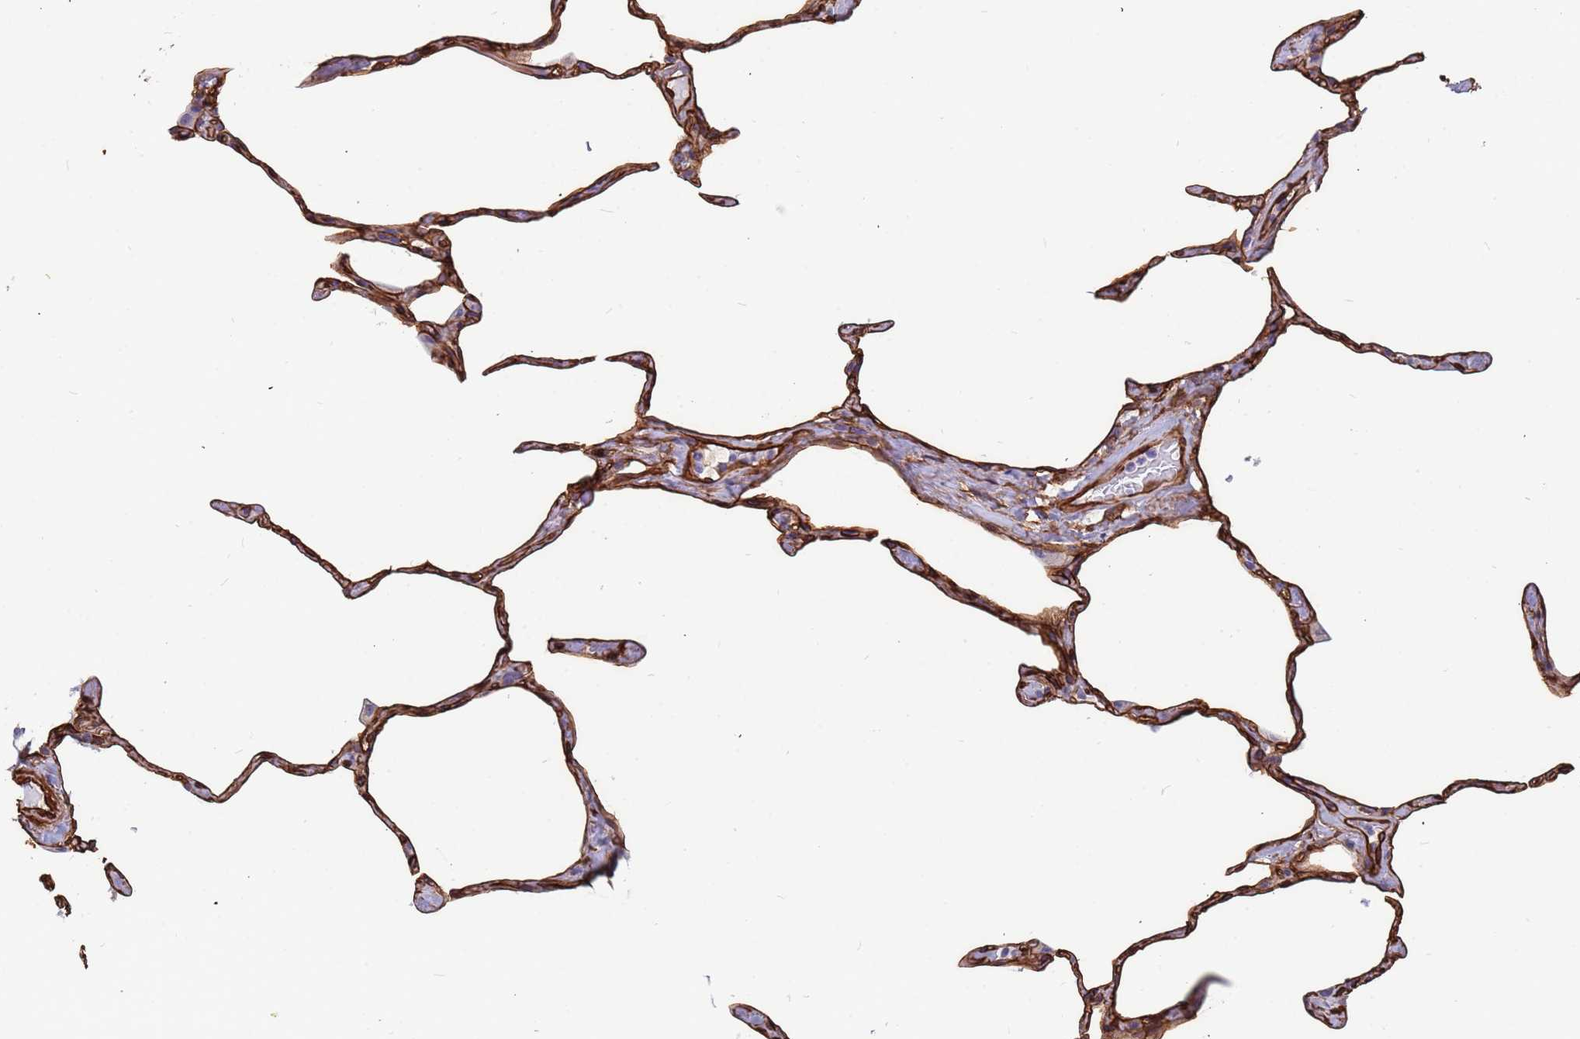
{"staining": {"intensity": "moderate", "quantity": "<25%", "location": "cytoplasmic/membranous"}, "tissue": "lung", "cell_type": "Alveolar cells", "image_type": "normal", "snomed": [{"axis": "morphology", "description": "Normal tissue, NOS"}, {"axis": "topography", "description": "Lung"}], "caption": "Lung stained with DAB (3,3'-diaminobenzidine) IHC exhibits low levels of moderate cytoplasmic/membranous positivity in about <25% of alveolar cells. (Stains: DAB in brown, nuclei in blue, Microscopy: brightfield microscopy at high magnification).", "gene": "EHD2", "patient": {"sex": "male", "age": 65}}